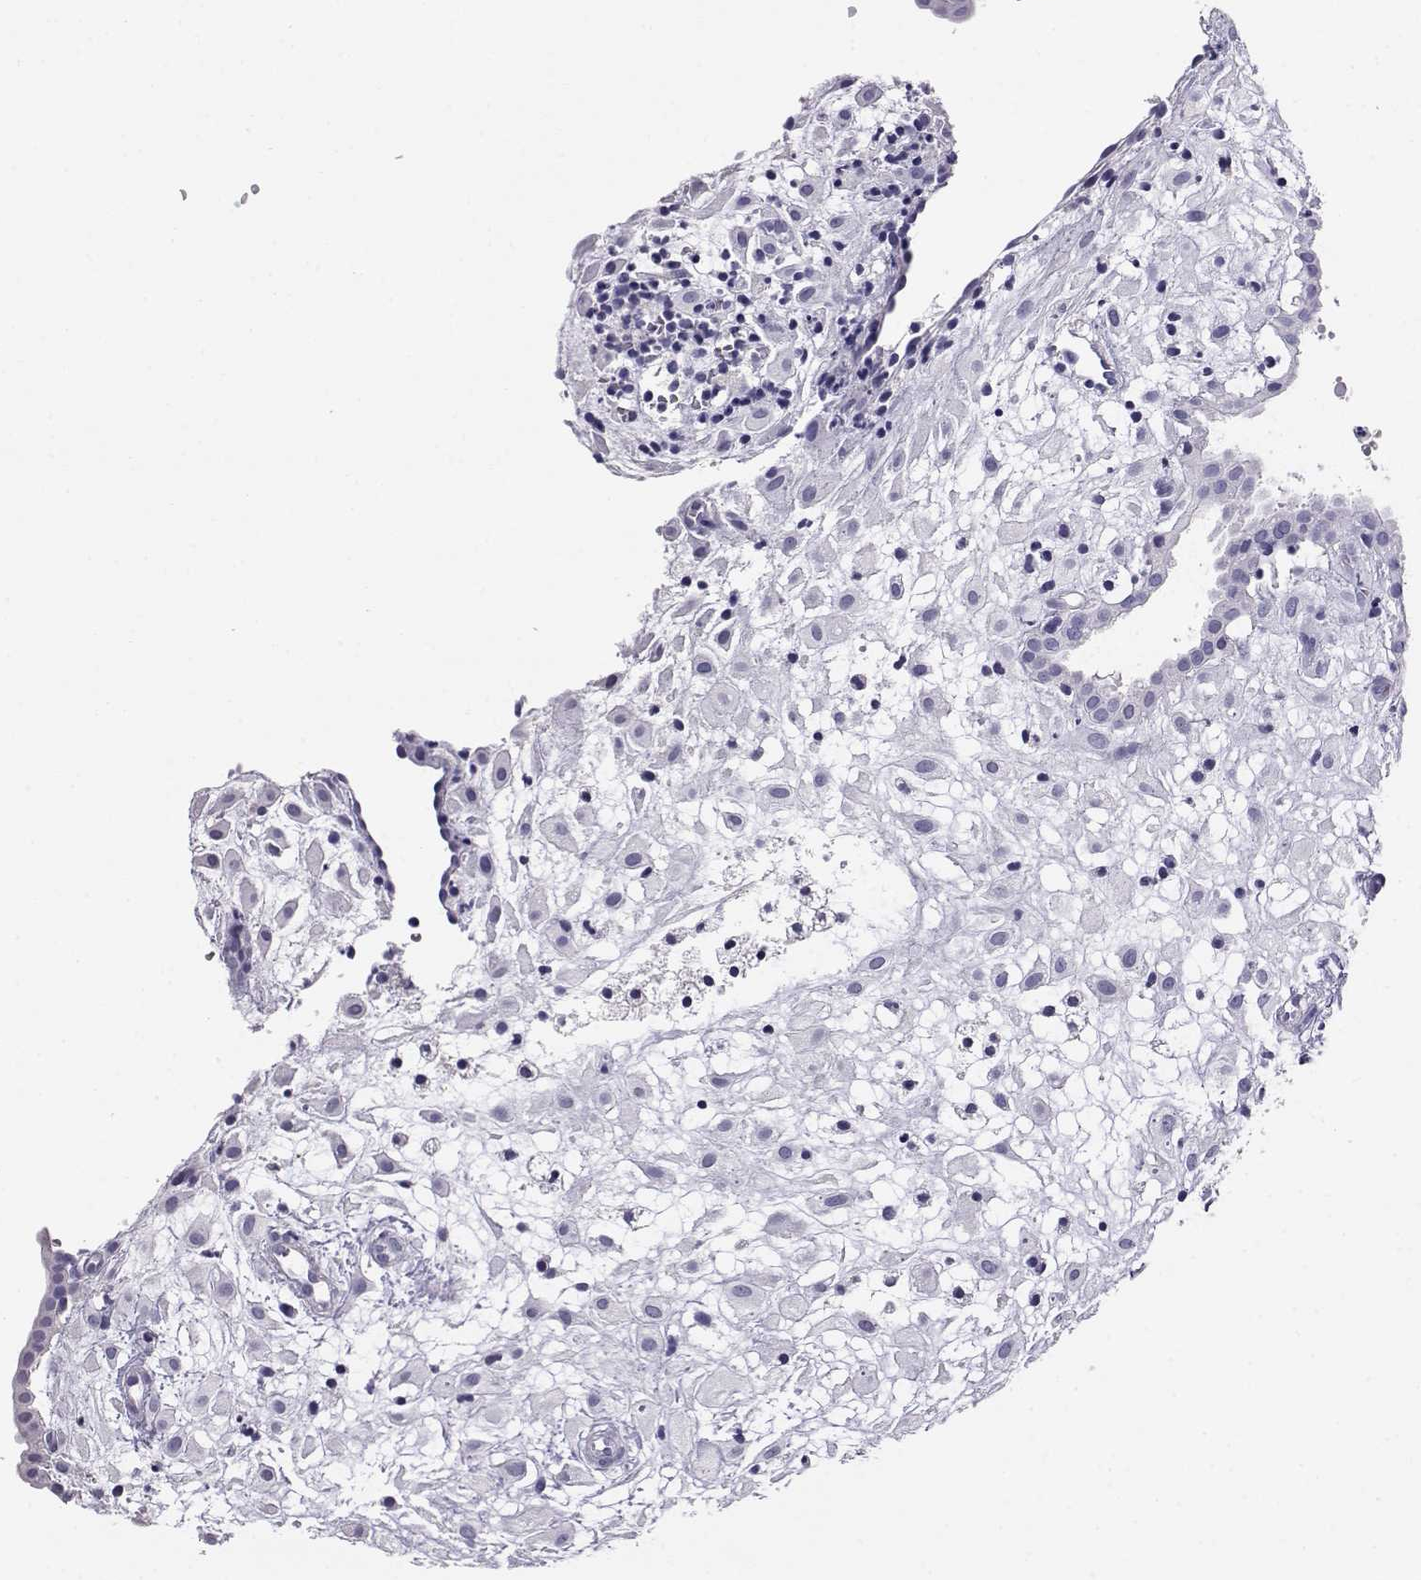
{"staining": {"intensity": "negative", "quantity": "none", "location": "none"}, "tissue": "placenta", "cell_type": "Decidual cells", "image_type": "normal", "snomed": [{"axis": "morphology", "description": "Normal tissue, NOS"}, {"axis": "topography", "description": "Placenta"}], "caption": "DAB immunohistochemical staining of normal human placenta exhibits no significant staining in decidual cells.", "gene": "AKR1B1", "patient": {"sex": "female", "age": 24}}